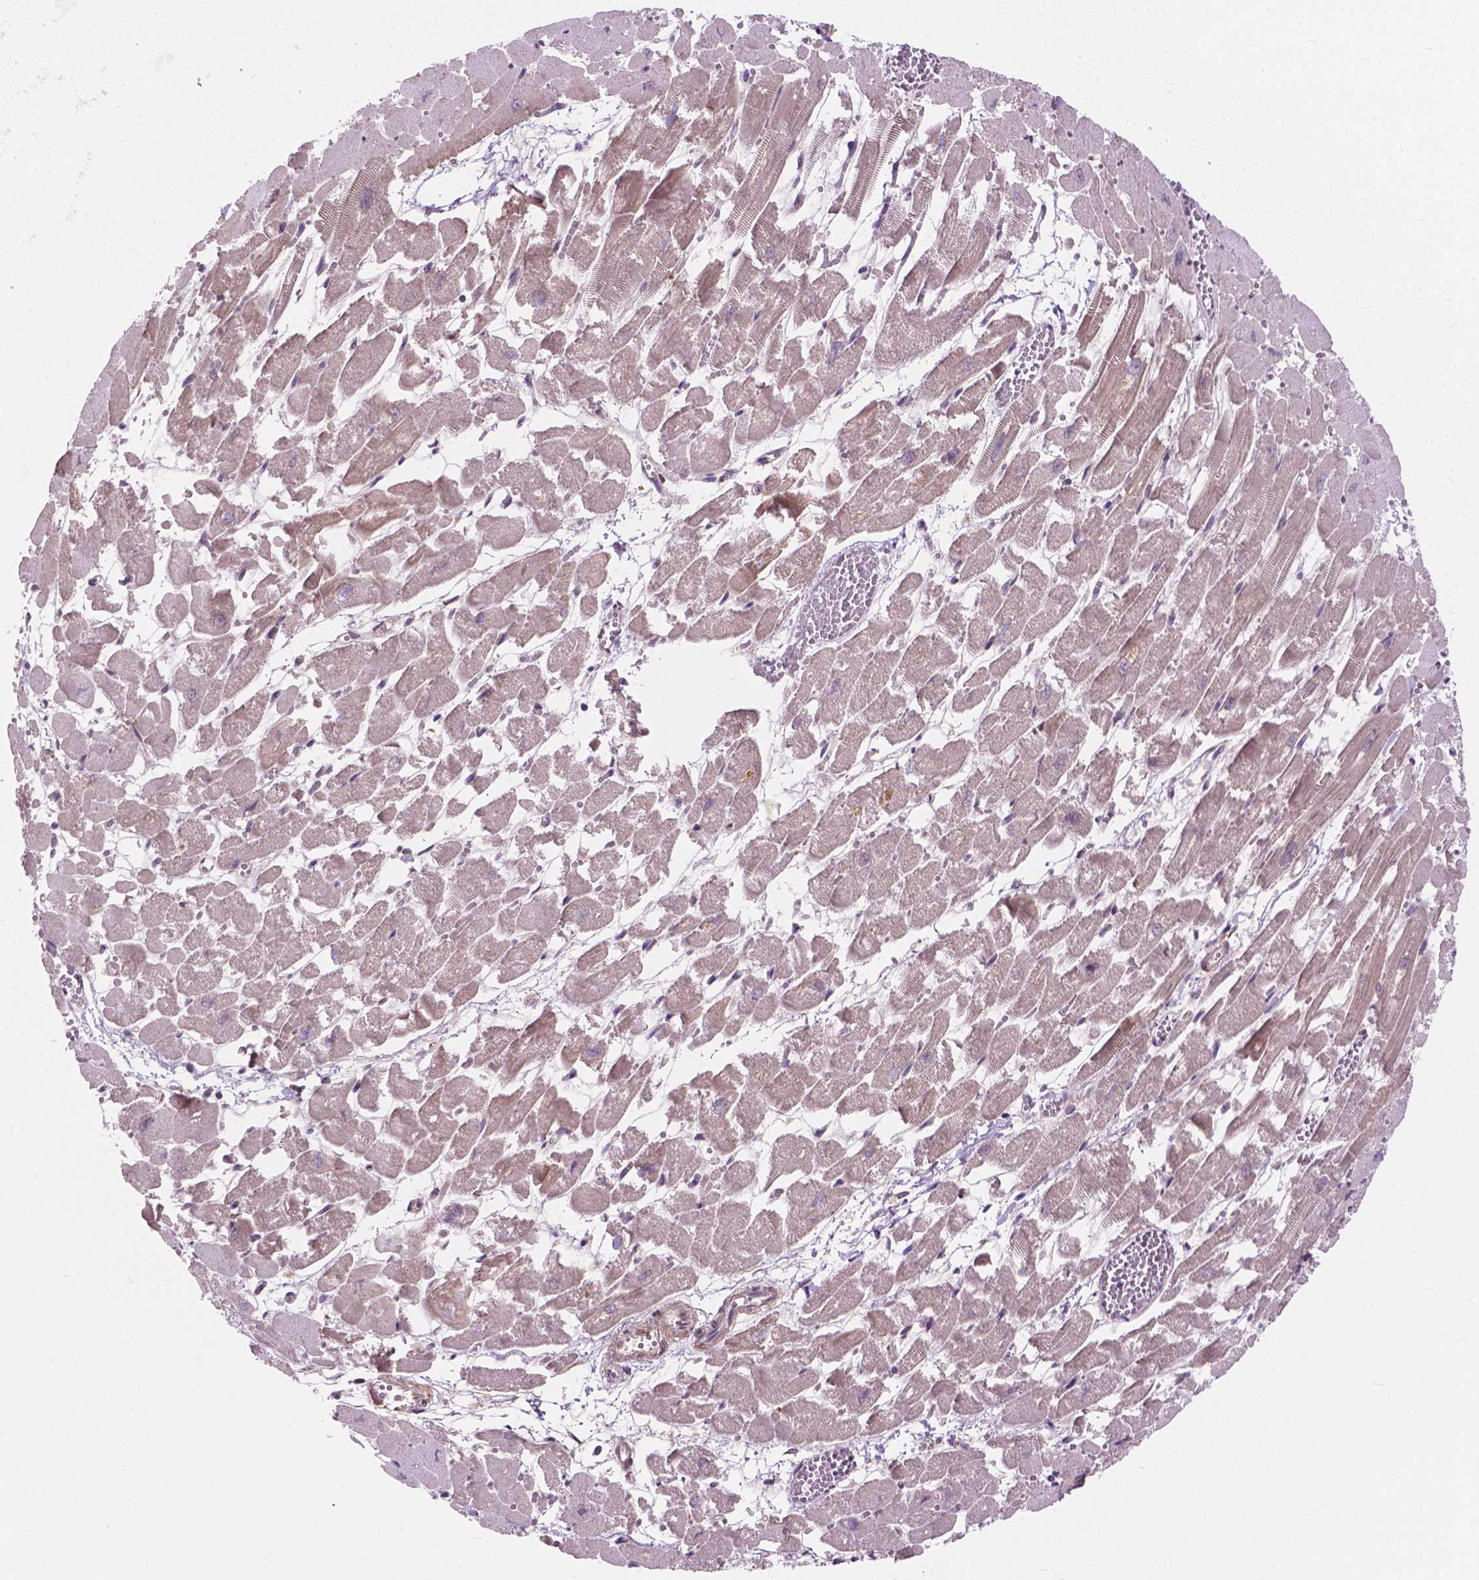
{"staining": {"intensity": "weak", "quantity": "25%-75%", "location": "cytoplasmic/membranous"}, "tissue": "heart muscle", "cell_type": "Cardiomyocytes", "image_type": "normal", "snomed": [{"axis": "morphology", "description": "Normal tissue, NOS"}, {"axis": "topography", "description": "Heart"}], "caption": "Immunohistochemical staining of benign heart muscle exhibits weak cytoplasmic/membranous protein expression in about 25%-75% of cardiomyocytes.", "gene": "PPP1CB", "patient": {"sex": "female", "age": 52}}